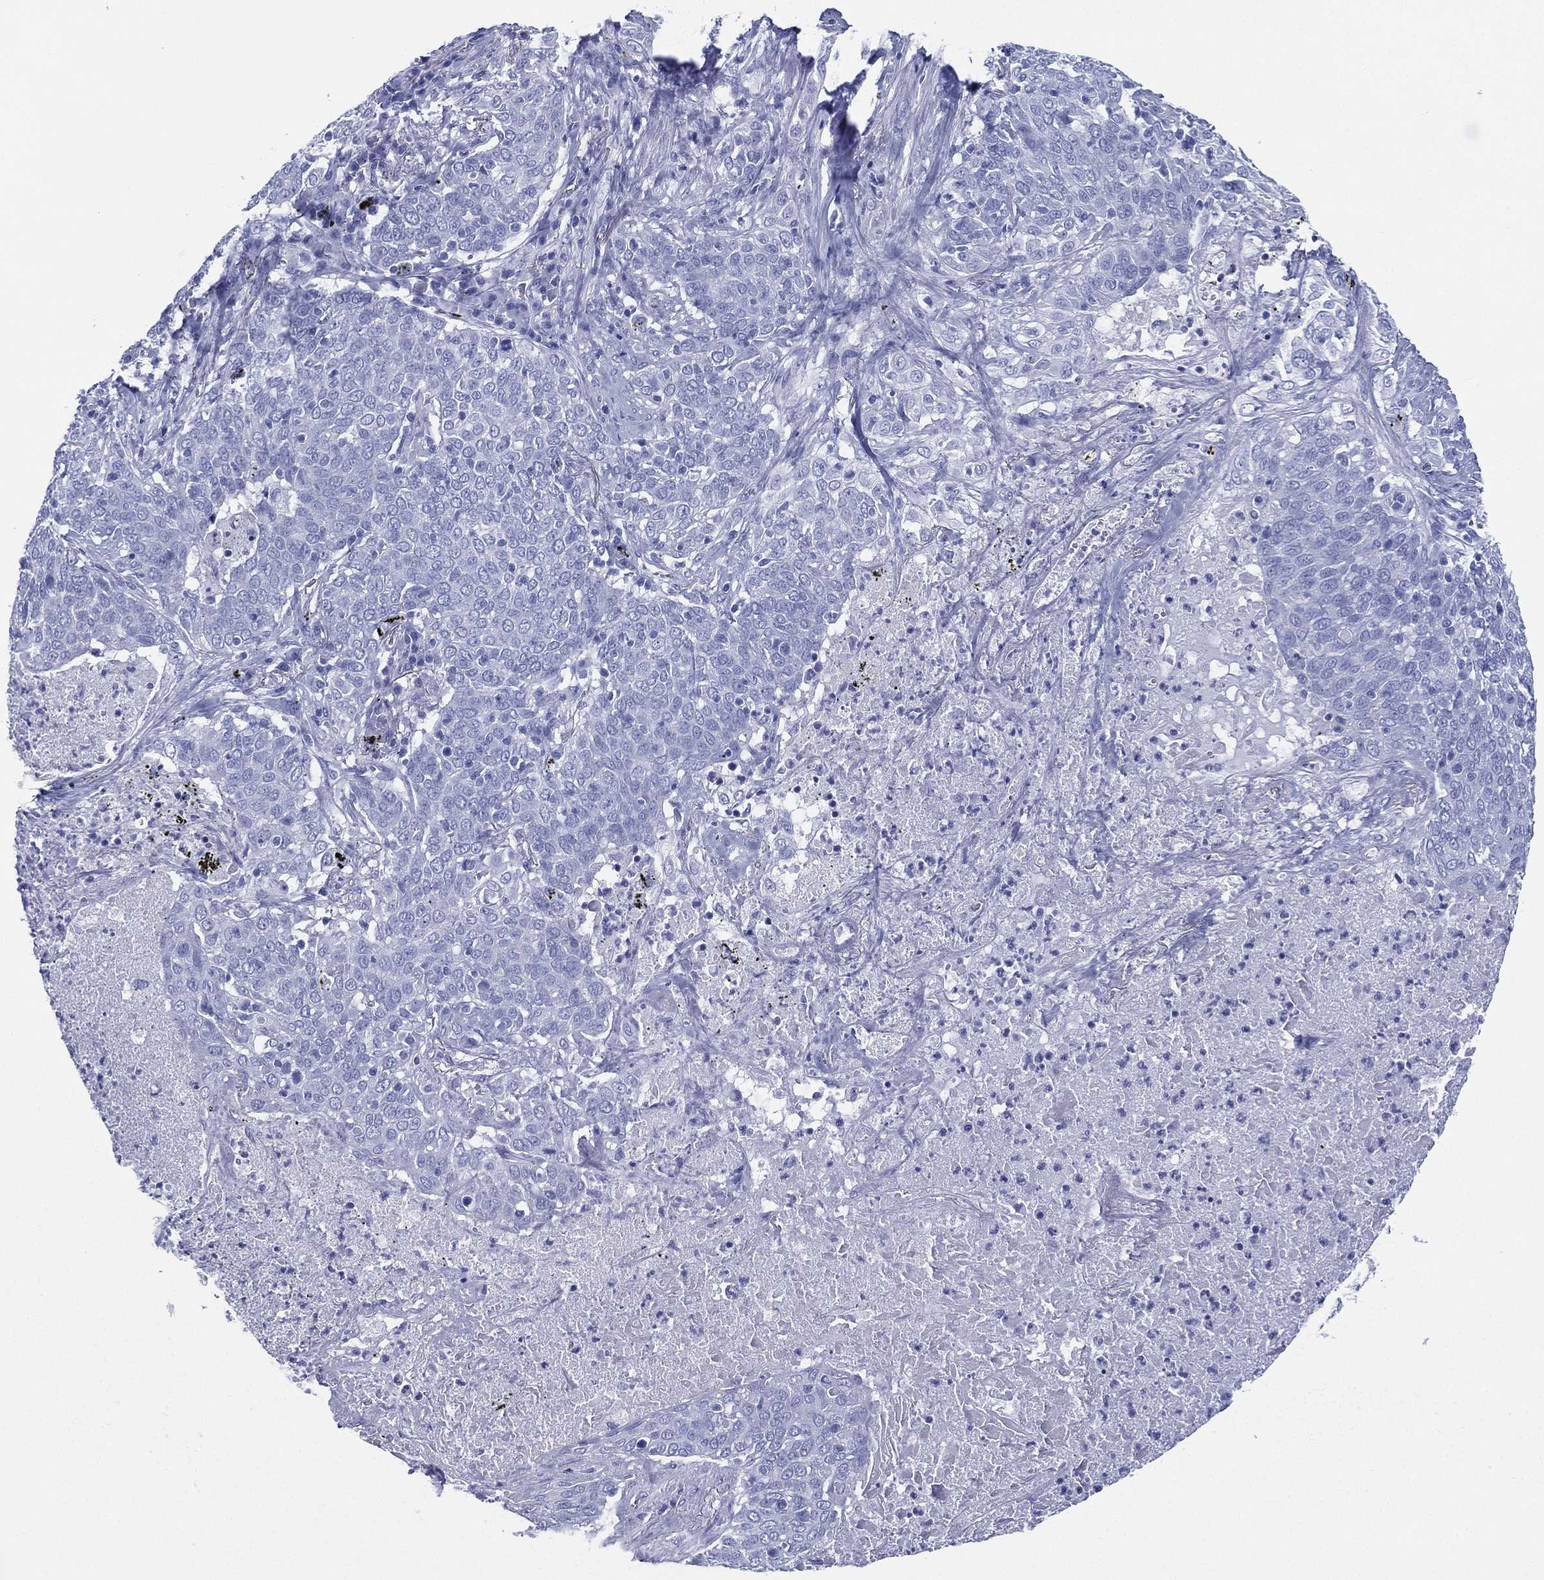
{"staining": {"intensity": "negative", "quantity": "none", "location": "none"}, "tissue": "lung cancer", "cell_type": "Tumor cells", "image_type": "cancer", "snomed": [{"axis": "morphology", "description": "Squamous cell carcinoma, NOS"}, {"axis": "topography", "description": "Lung"}], "caption": "DAB (3,3'-diaminobenzidine) immunohistochemical staining of lung squamous cell carcinoma displays no significant positivity in tumor cells.", "gene": "RSPH4A", "patient": {"sex": "male", "age": 82}}